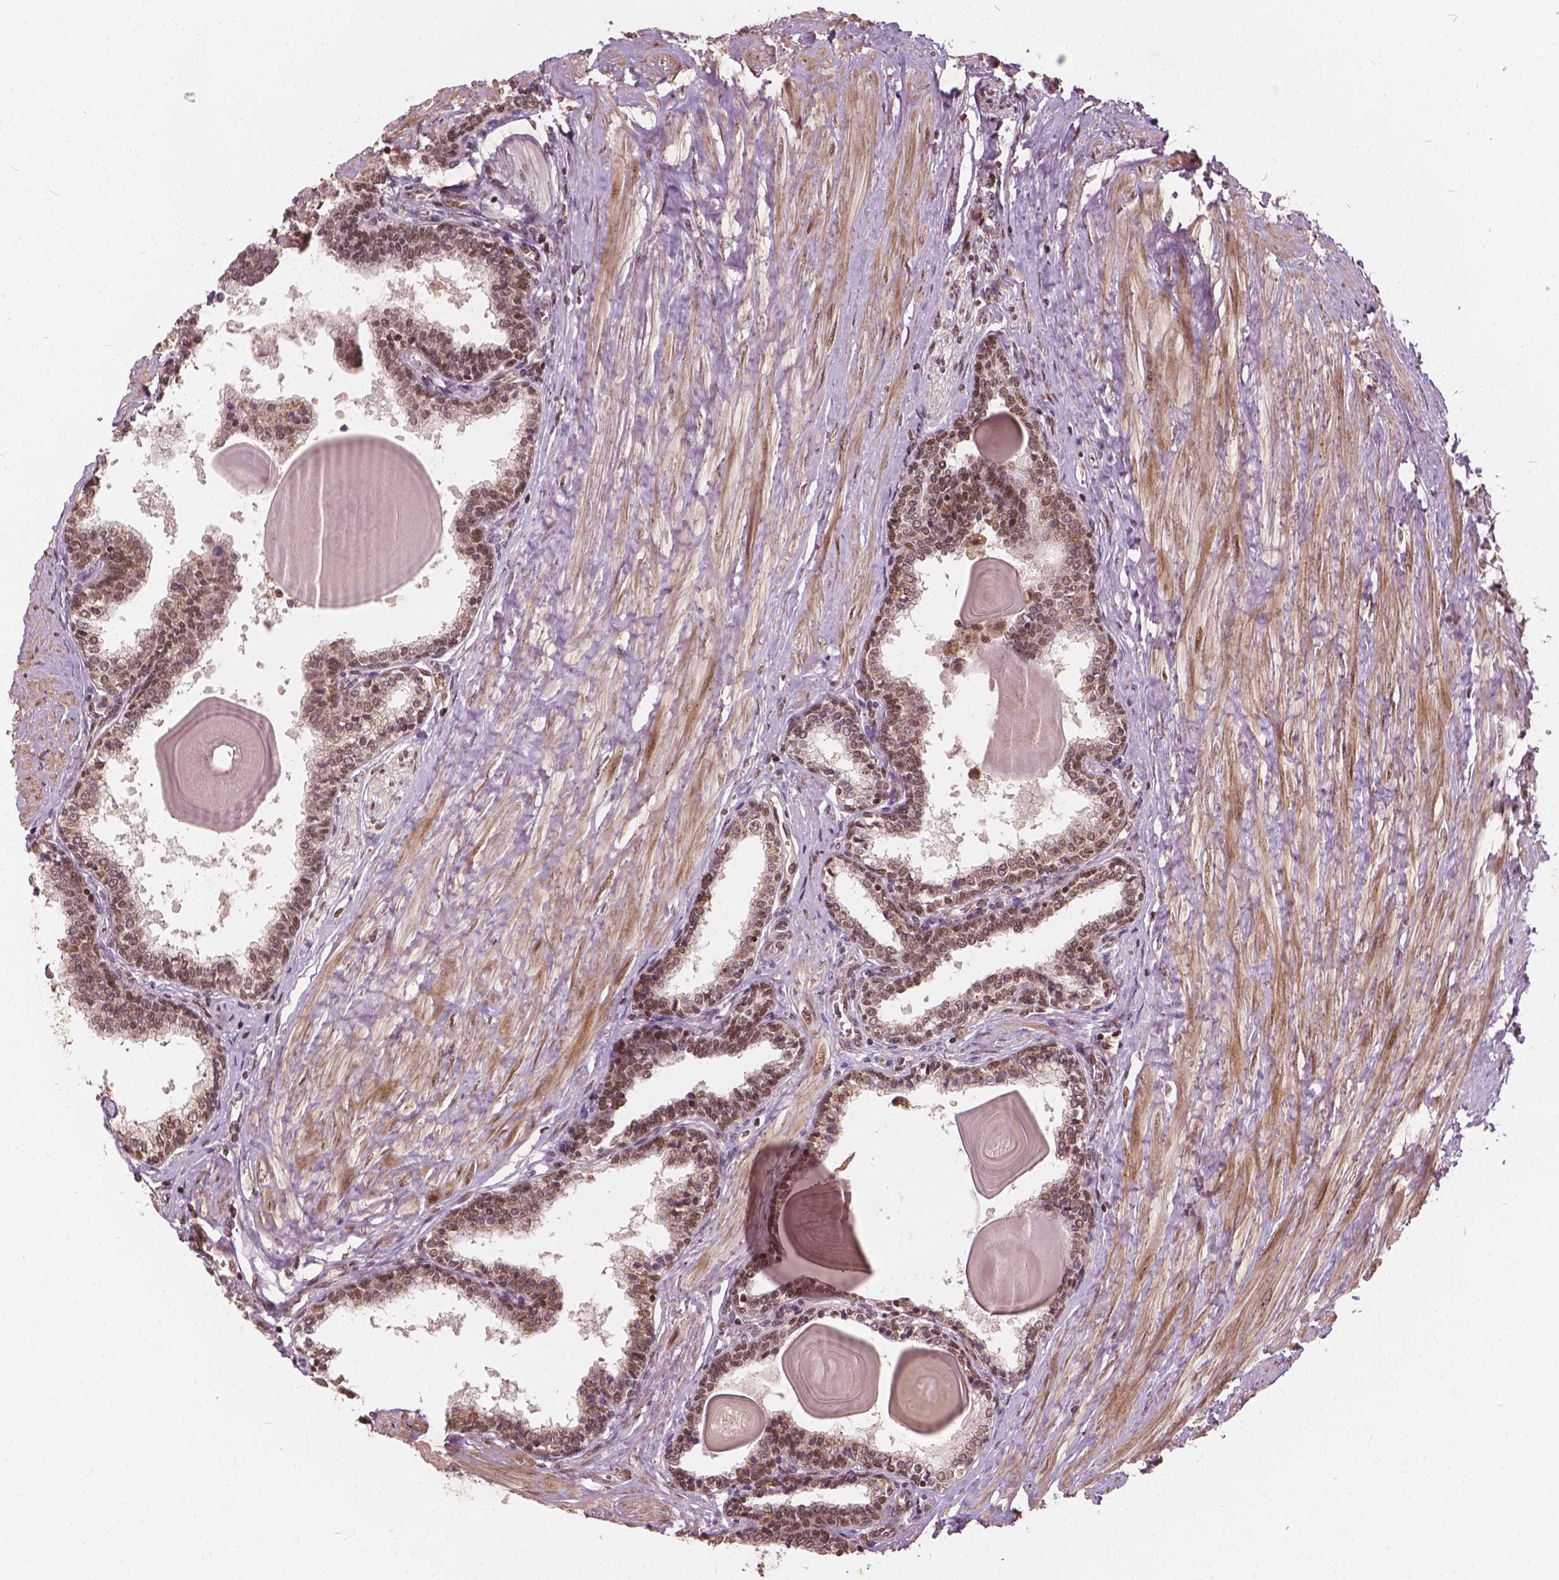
{"staining": {"intensity": "moderate", "quantity": "25%-75%", "location": "nuclear"}, "tissue": "prostate", "cell_type": "Glandular cells", "image_type": "normal", "snomed": [{"axis": "morphology", "description": "Normal tissue, NOS"}, {"axis": "topography", "description": "Prostate"}], "caption": "A high-resolution micrograph shows IHC staining of benign prostate, which reveals moderate nuclear staining in approximately 25%-75% of glandular cells.", "gene": "GPS2", "patient": {"sex": "male", "age": 55}}